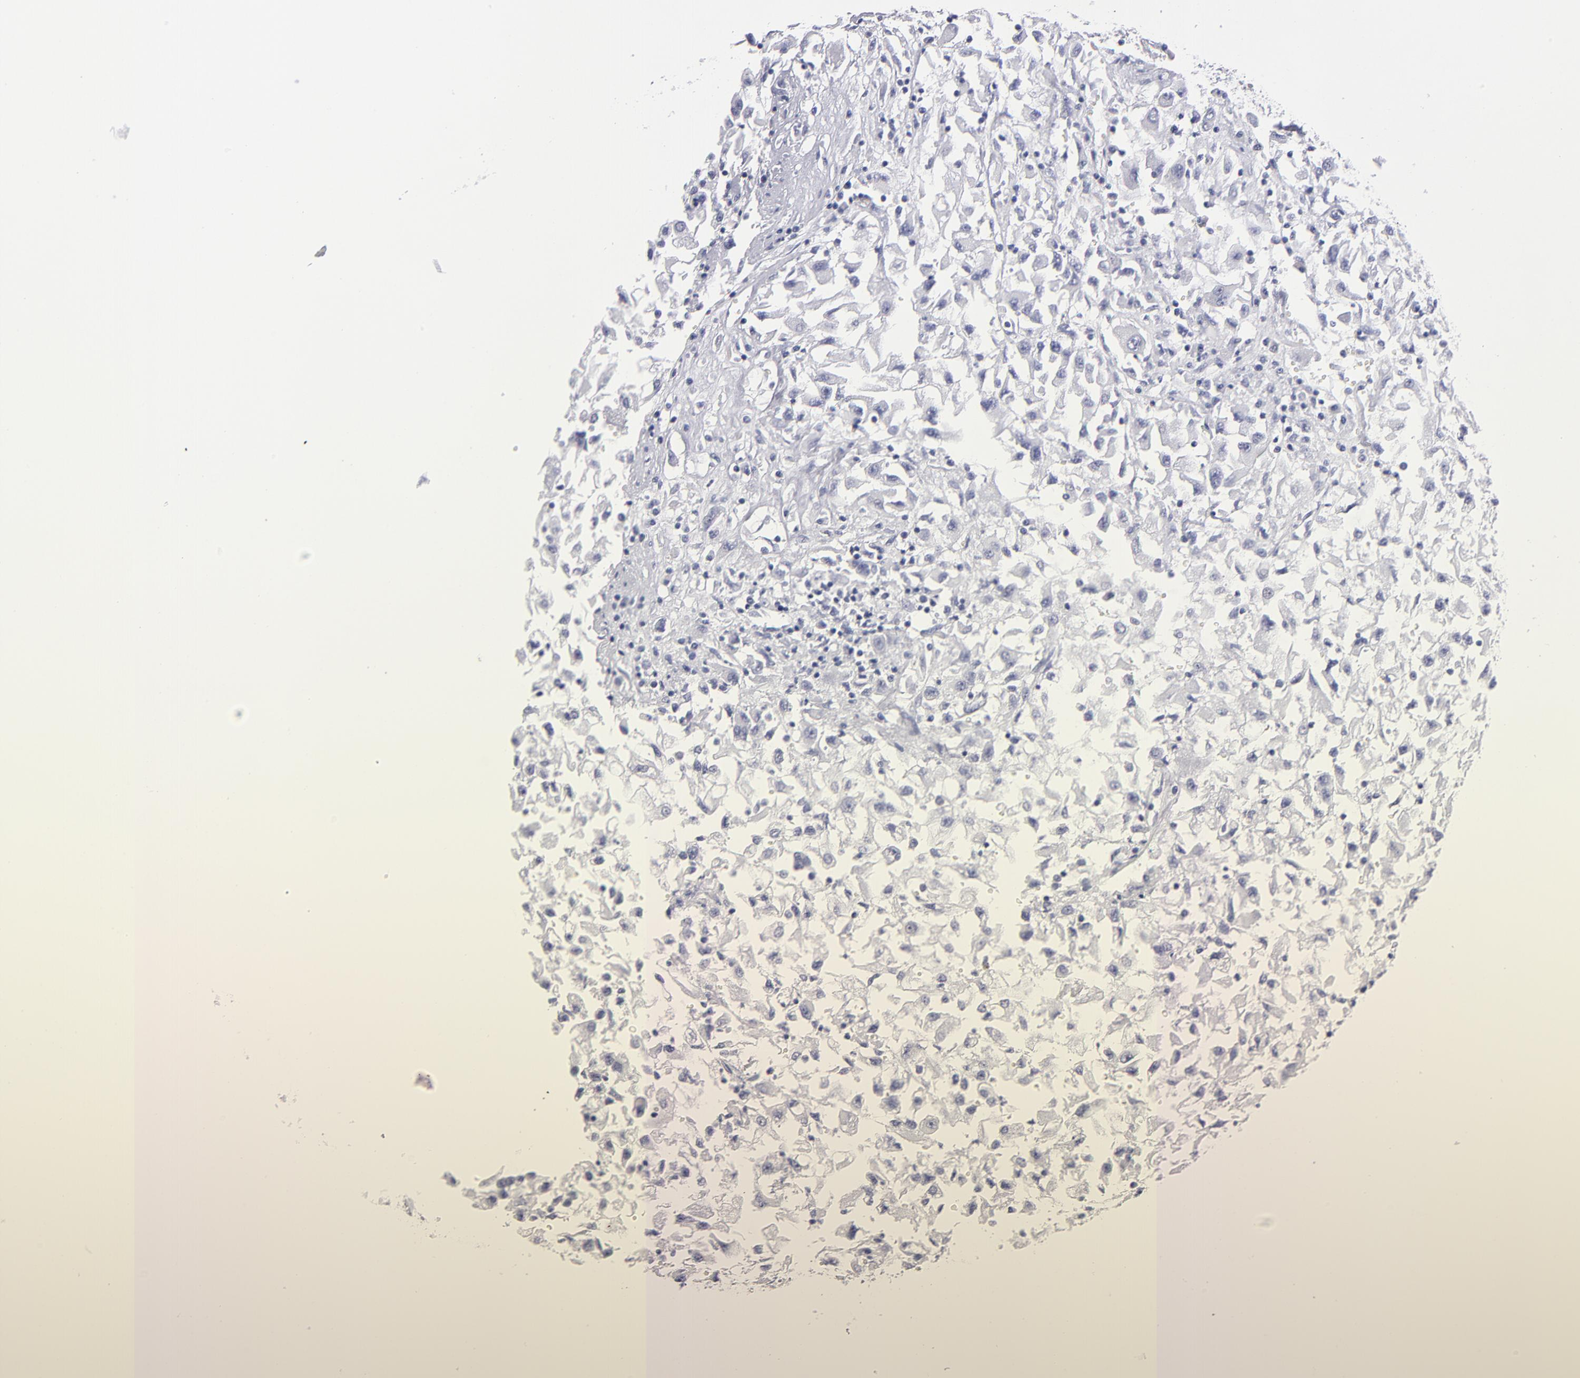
{"staining": {"intensity": "negative", "quantity": "none", "location": "none"}, "tissue": "renal cancer", "cell_type": "Tumor cells", "image_type": "cancer", "snomed": [{"axis": "morphology", "description": "Adenocarcinoma, NOS"}, {"axis": "topography", "description": "Kidney"}], "caption": "High magnification brightfield microscopy of renal cancer stained with DAB (3,3'-diaminobenzidine) (brown) and counterstained with hematoxylin (blue): tumor cells show no significant expression.", "gene": "CALR", "patient": {"sex": "male", "age": 59}}